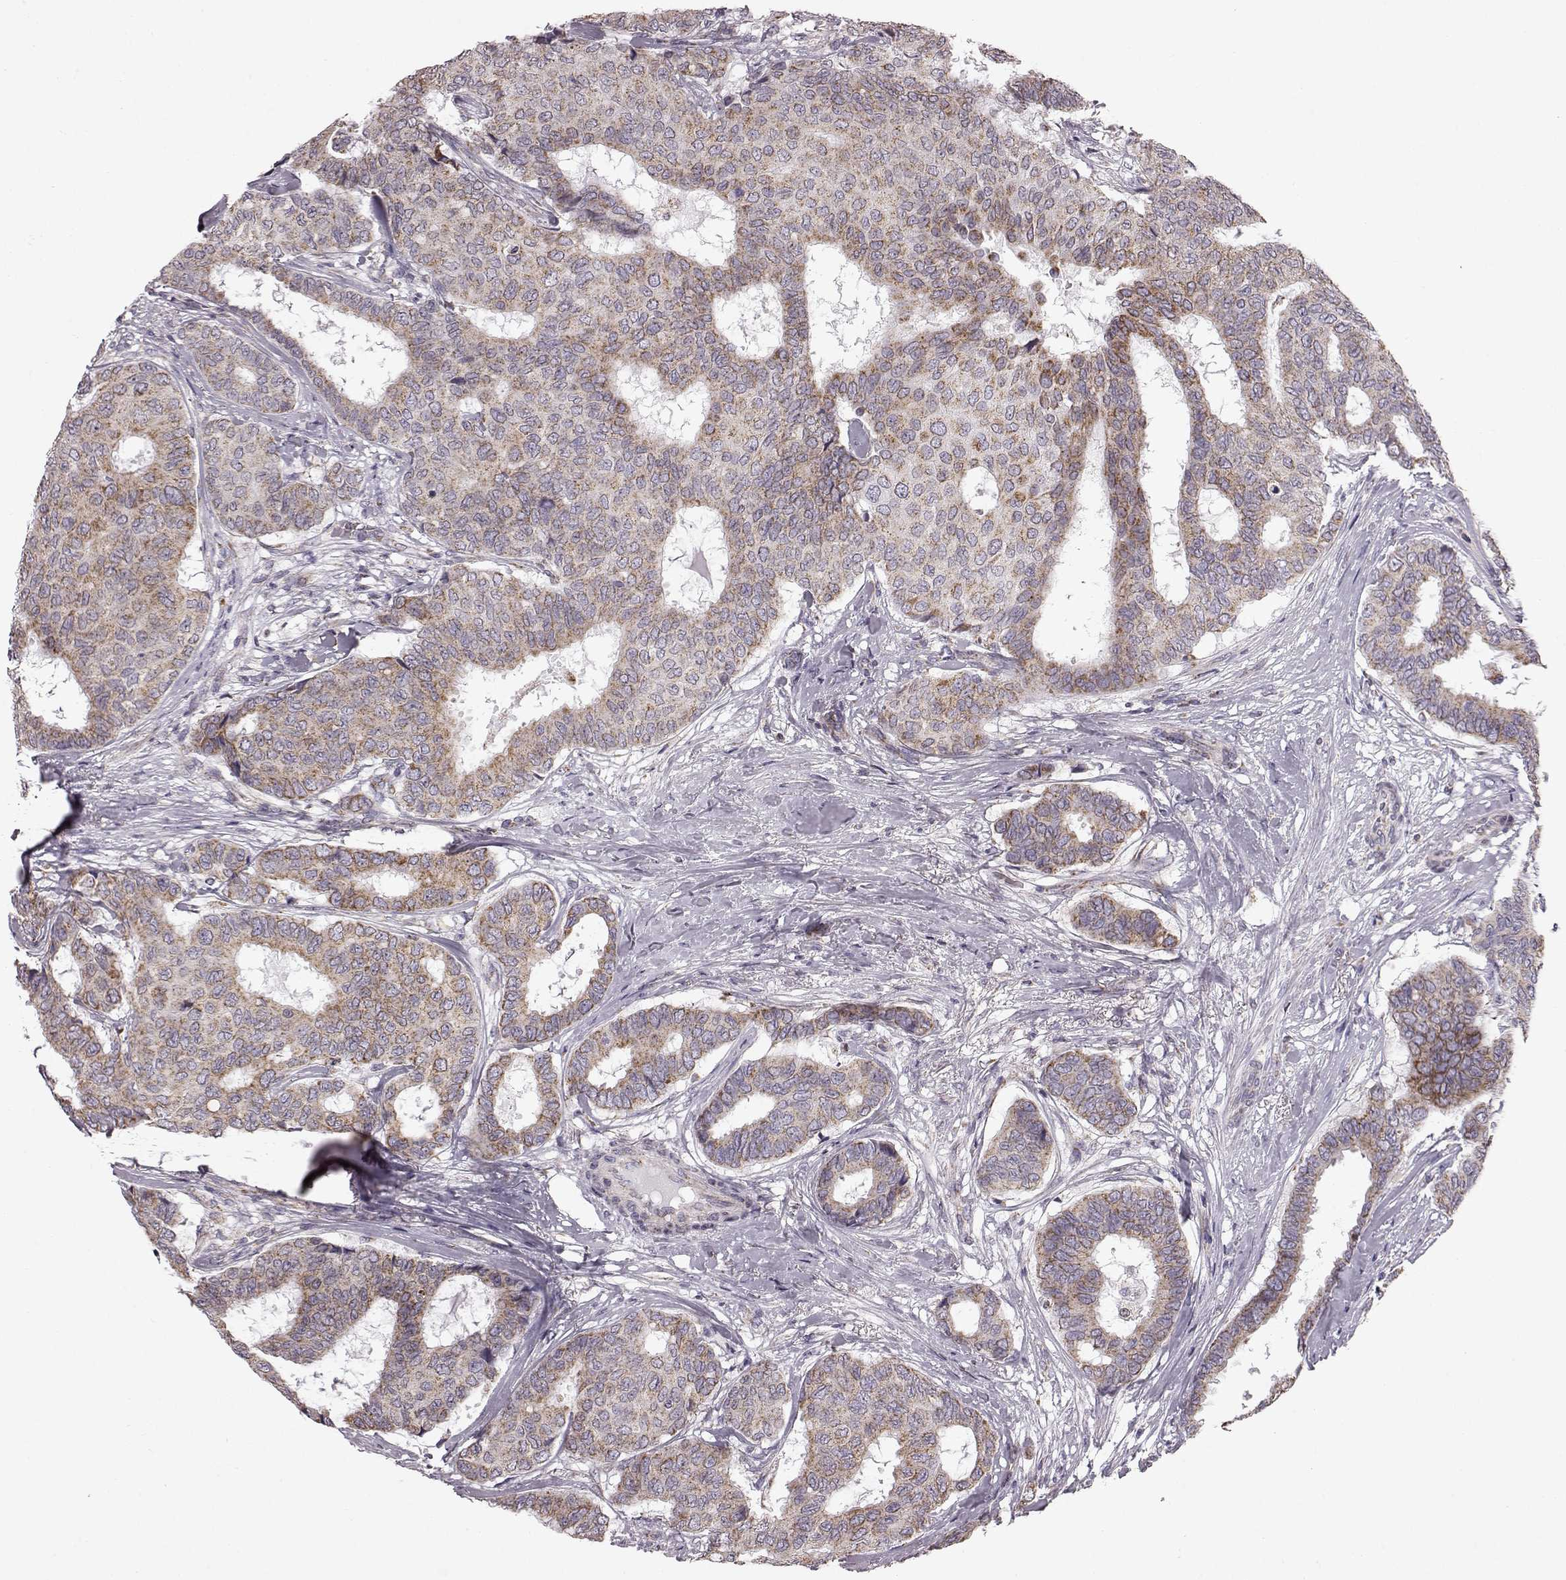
{"staining": {"intensity": "moderate", "quantity": ">75%", "location": "cytoplasmic/membranous"}, "tissue": "breast cancer", "cell_type": "Tumor cells", "image_type": "cancer", "snomed": [{"axis": "morphology", "description": "Duct carcinoma"}, {"axis": "topography", "description": "Breast"}], "caption": "The micrograph displays staining of infiltrating ductal carcinoma (breast), revealing moderate cytoplasmic/membranous protein expression (brown color) within tumor cells. (DAB IHC, brown staining for protein, blue staining for nuclei).", "gene": "FAM8A1", "patient": {"sex": "female", "age": 75}}